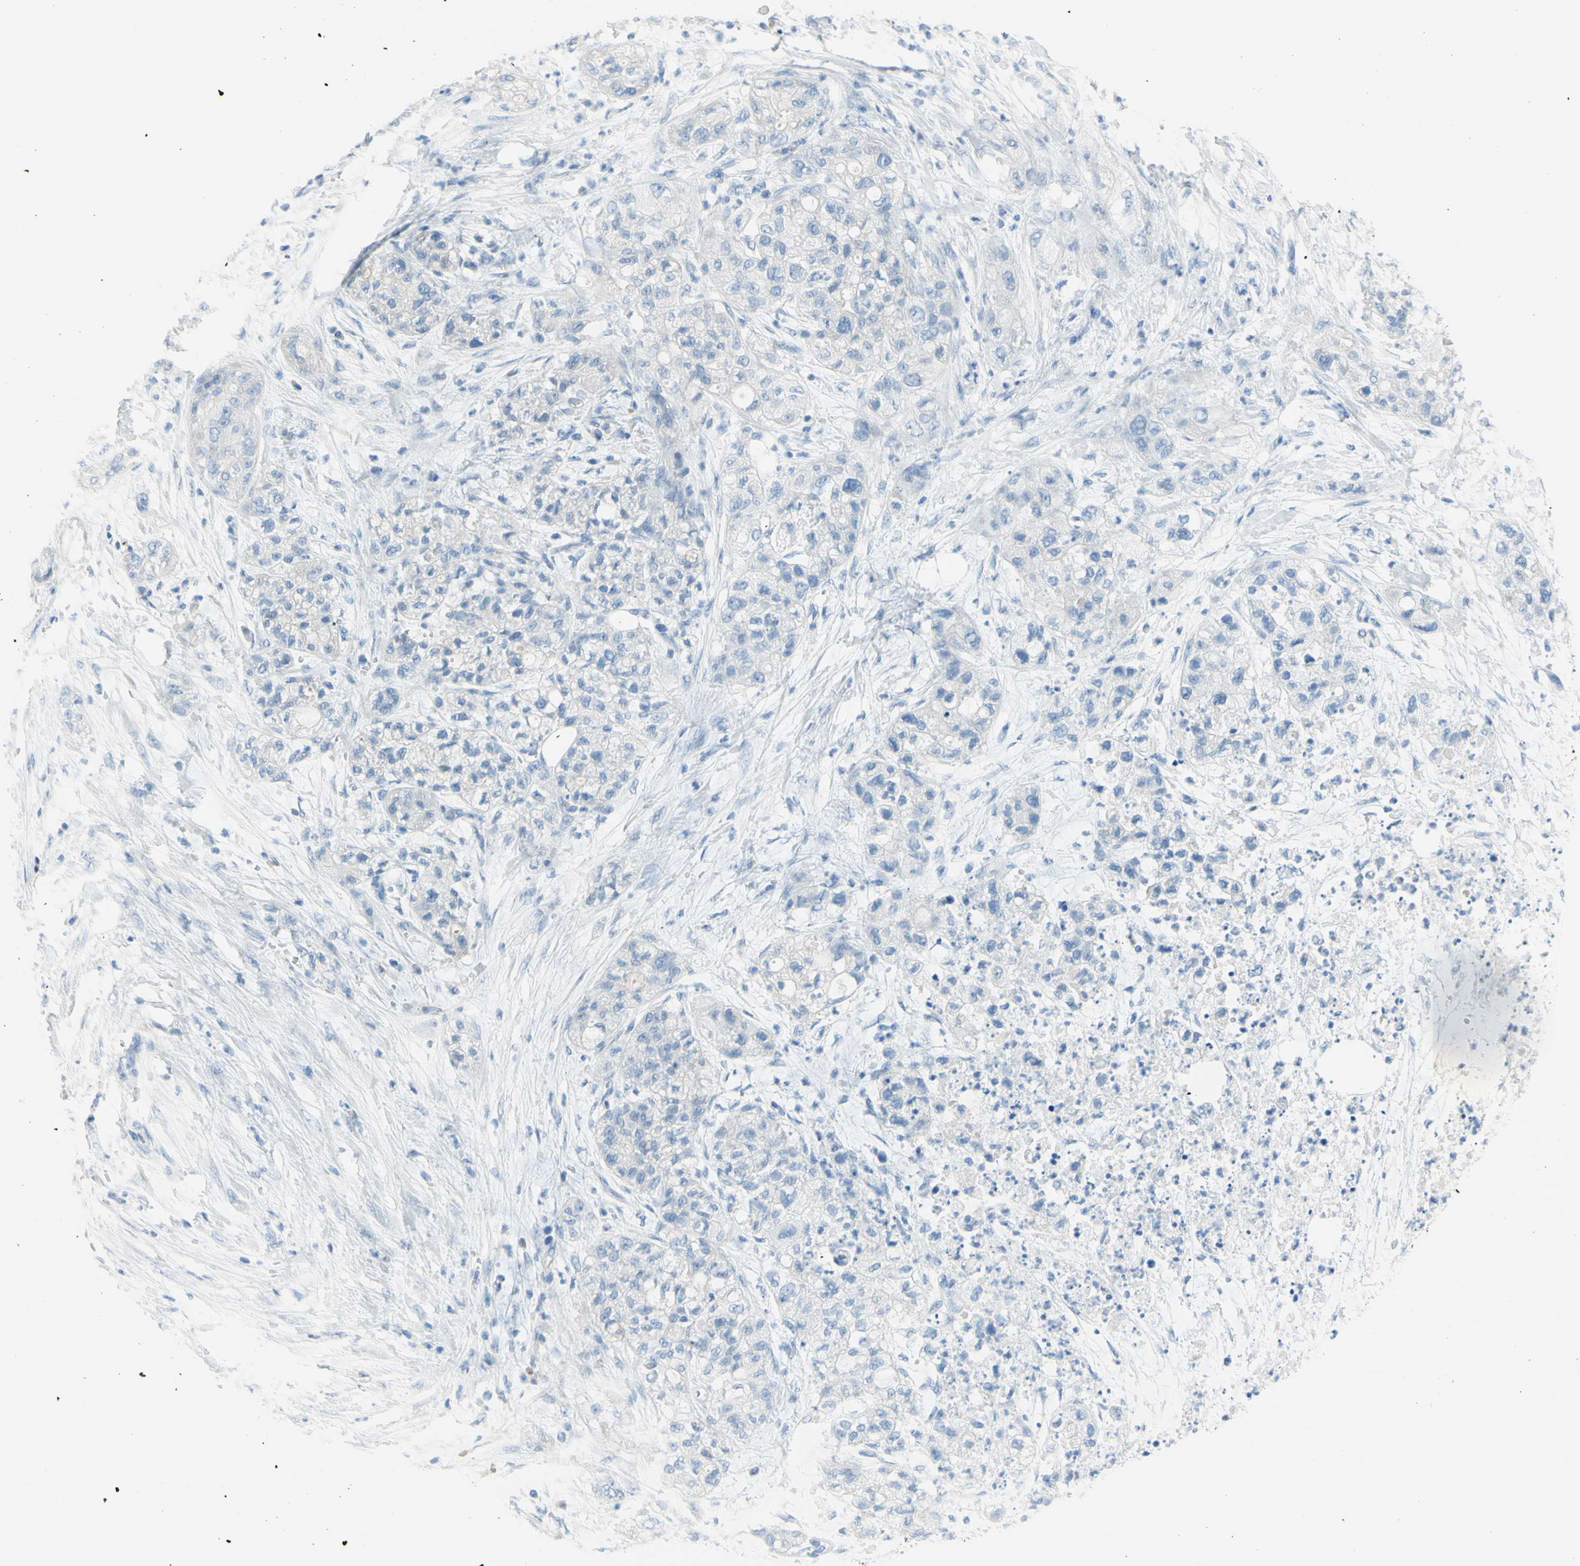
{"staining": {"intensity": "negative", "quantity": "none", "location": "none"}, "tissue": "pancreatic cancer", "cell_type": "Tumor cells", "image_type": "cancer", "snomed": [{"axis": "morphology", "description": "Adenocarcinoma, NOS"}, {"axis": "topography", "description": "Pancreas"}], "caption": "Pancreatic adenocarcinoma was stained to show a protein in brown. There is no significant staining in tumor cells.", "gene": "DCT", "patient": {"sex": "female", "age": 78}}